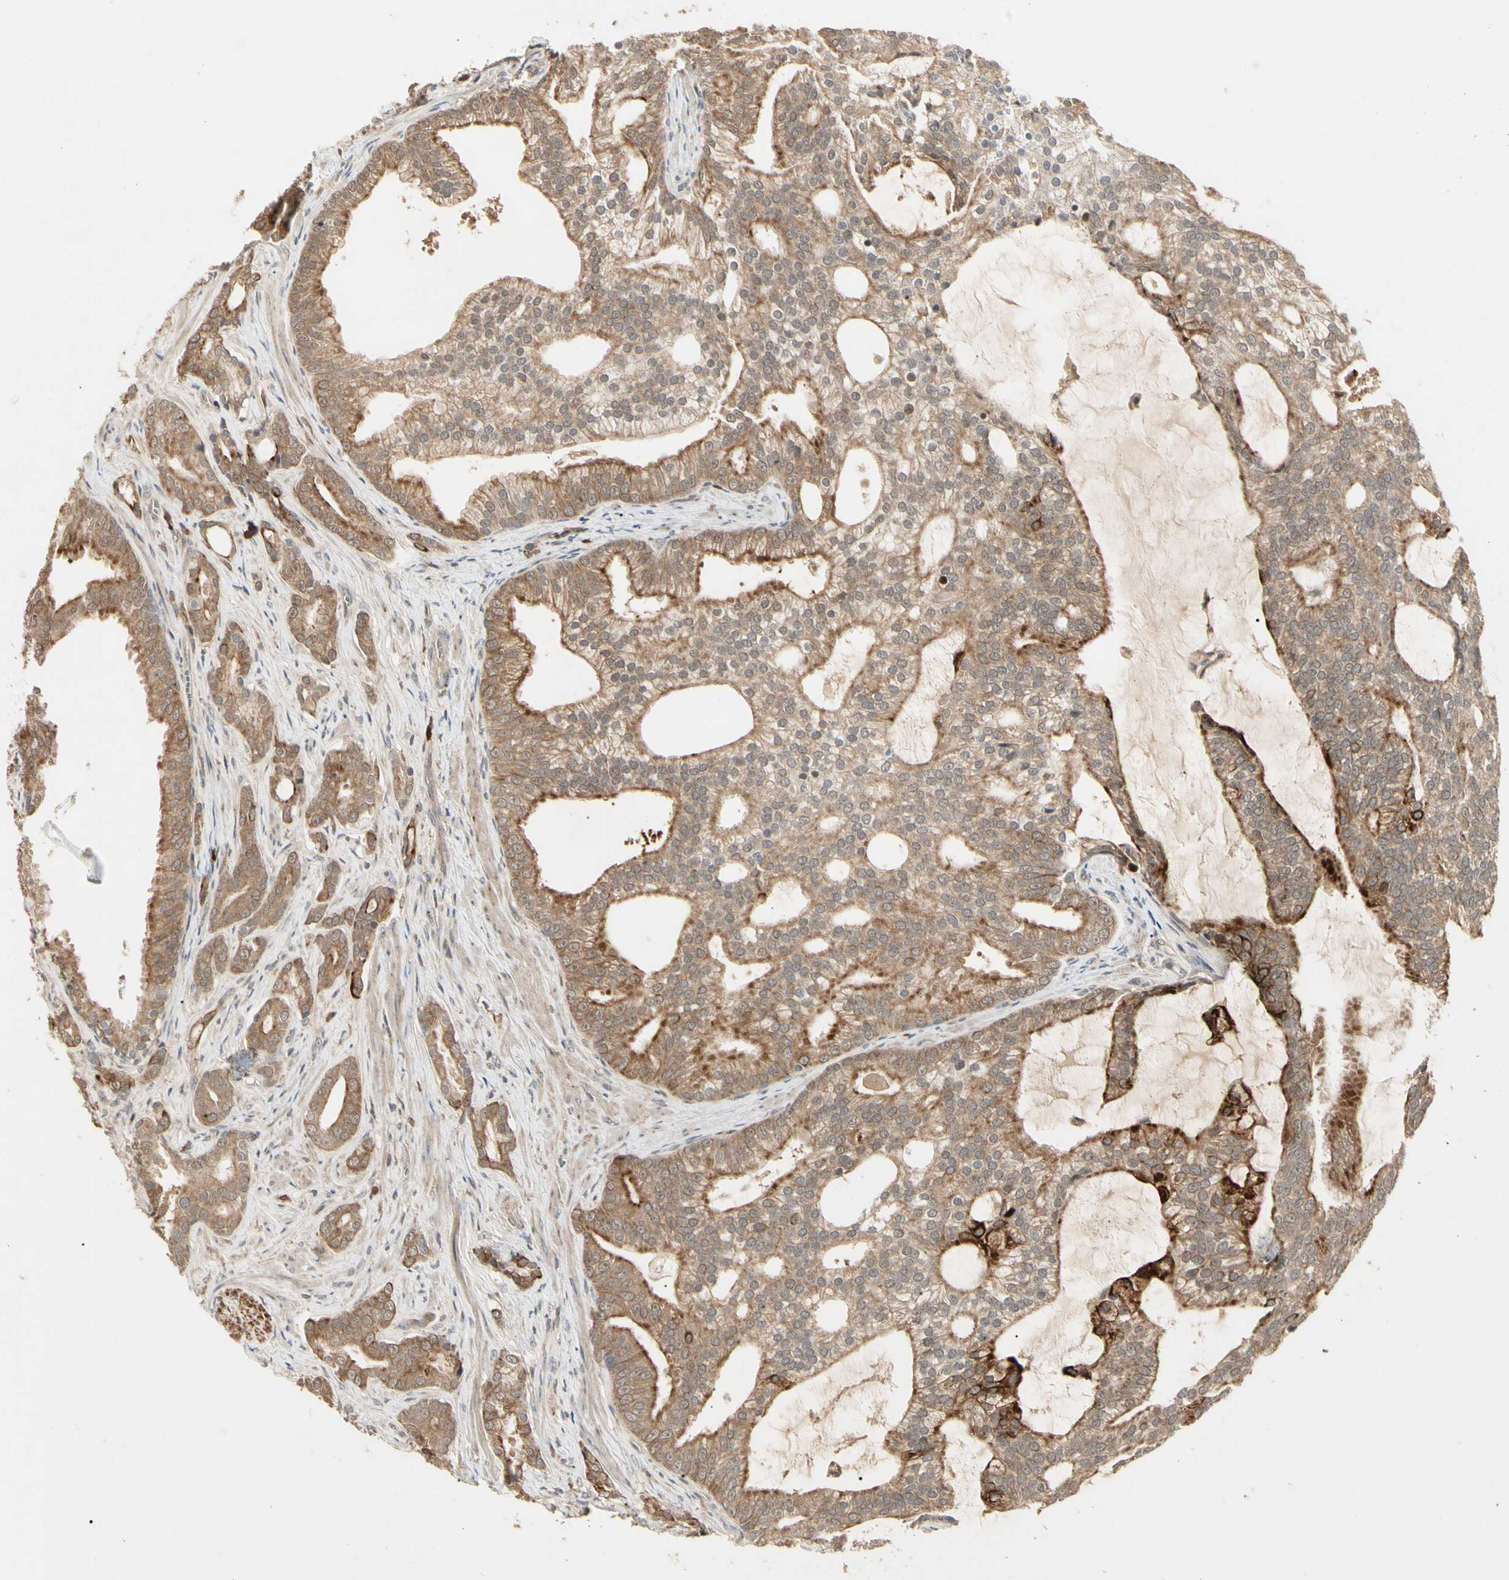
{"staining": {"intensity": "moderate", "quantity": ">75%", "location": "cytoplasmic/membranous"}, "tissue": "prostate cancer", "cell_type": "Tumor cells", "image_type": "cancer", "snomed": [{"axis": "morphology", "description": "Adenocarcinoma, Low grade"}, {"axis": "topography", "description": "Prostate"}], "caption": "IHC of human prostate cancer demonstrates medium levels of moderate cytoplasmic/membranous positivity in about >75% of tumor cells.", "gene": "ATG4C", "patient": {"sex": "male", "age": 58}}